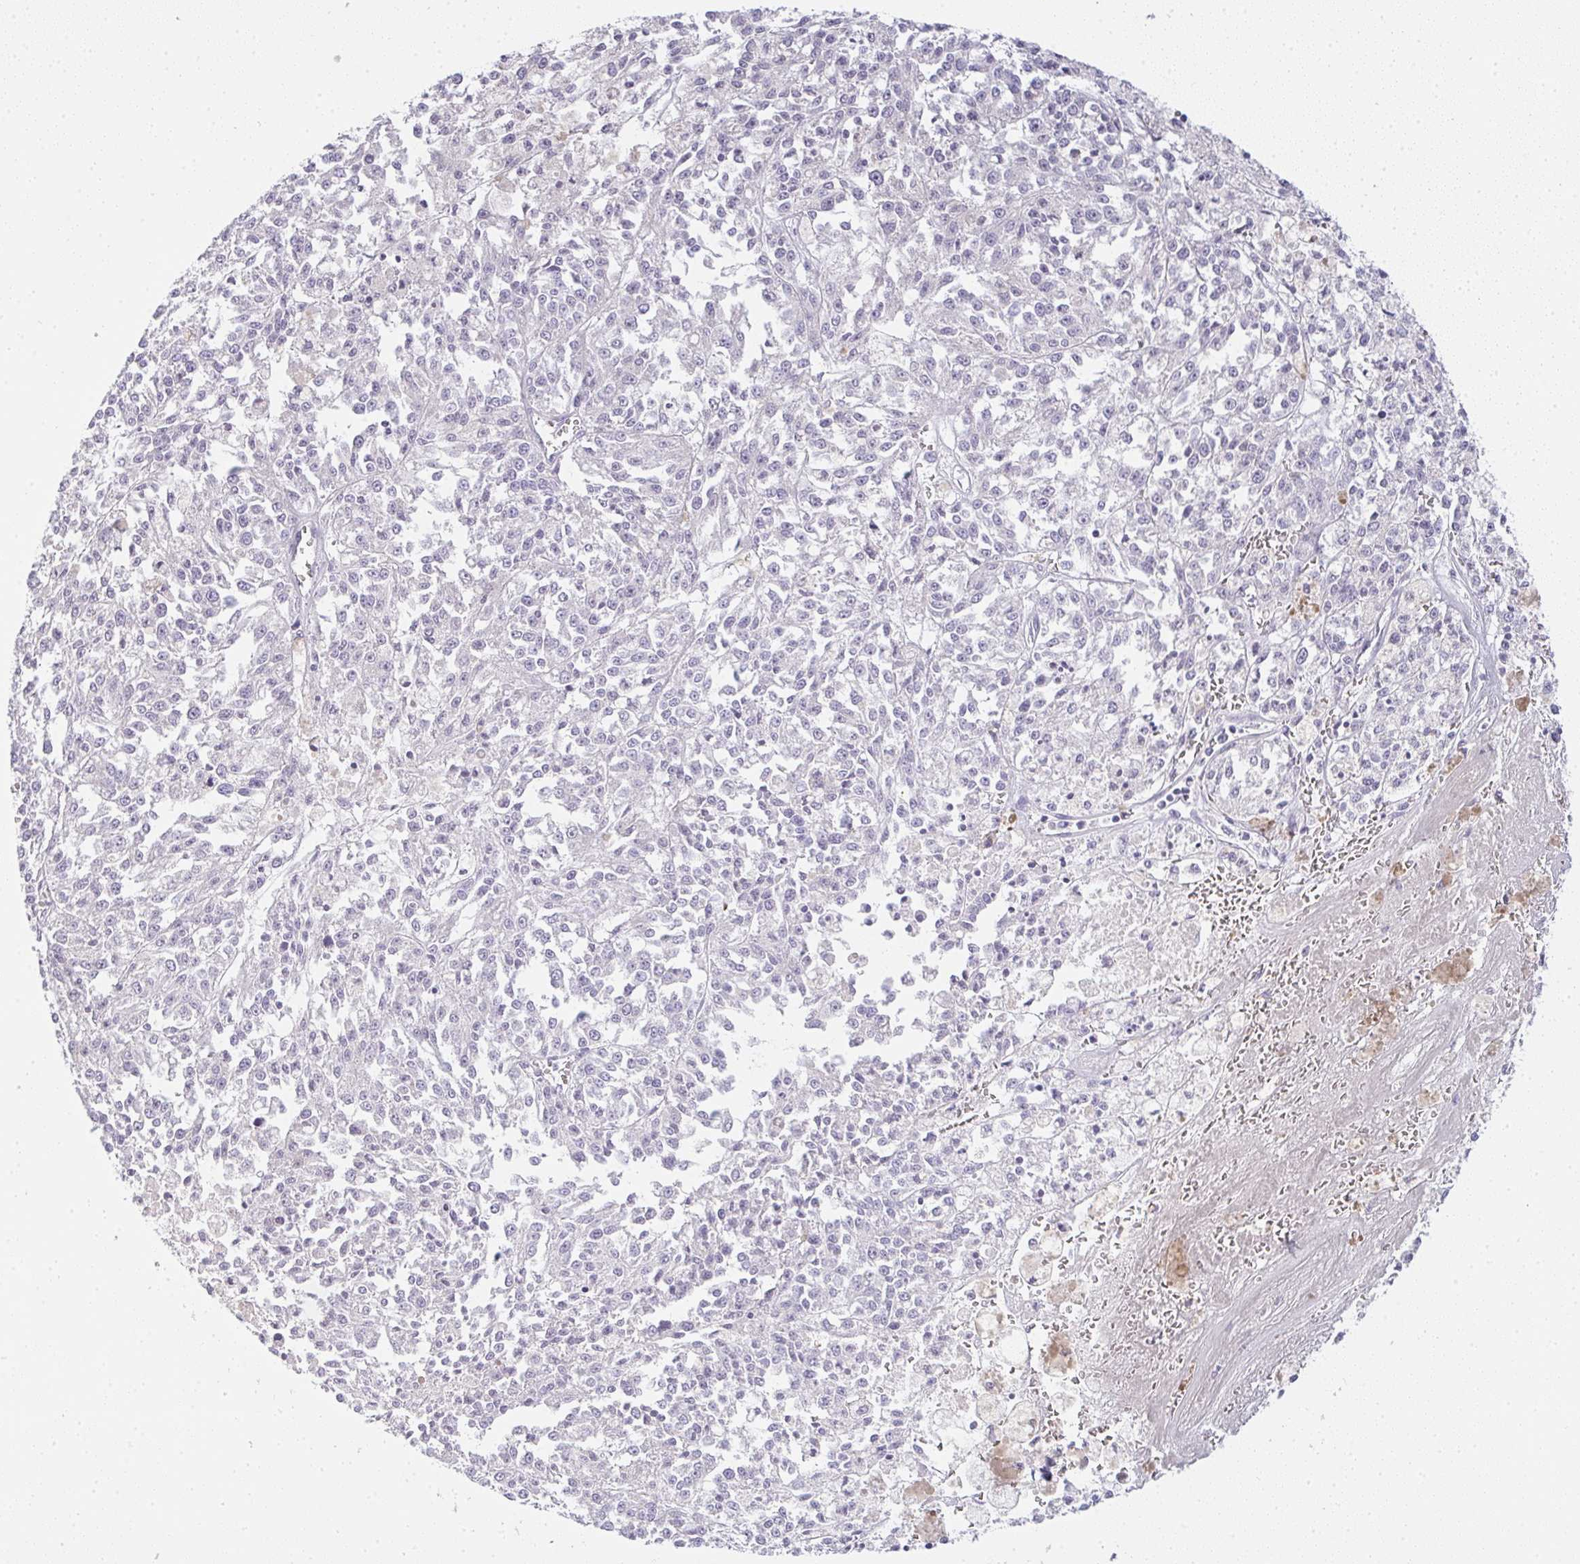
{"staining": {"intensity": "negative", "quantity": "none", "location": "none"}, "tissue": "melanoma", "cell_type": "Tumor cells", "image_type": "cancer", "snomed": [{"axis": "morphology", "description": "Malignant melanoma, NOS"}, {"axis": "topography", "description": "Skin"}], "caption": "Malignant melanoma was stained to show a protein in brown. There is no significant staining in tumor cells.", "gene": "SIRPB2", "patient": {"sex": "female", "age": 64}}